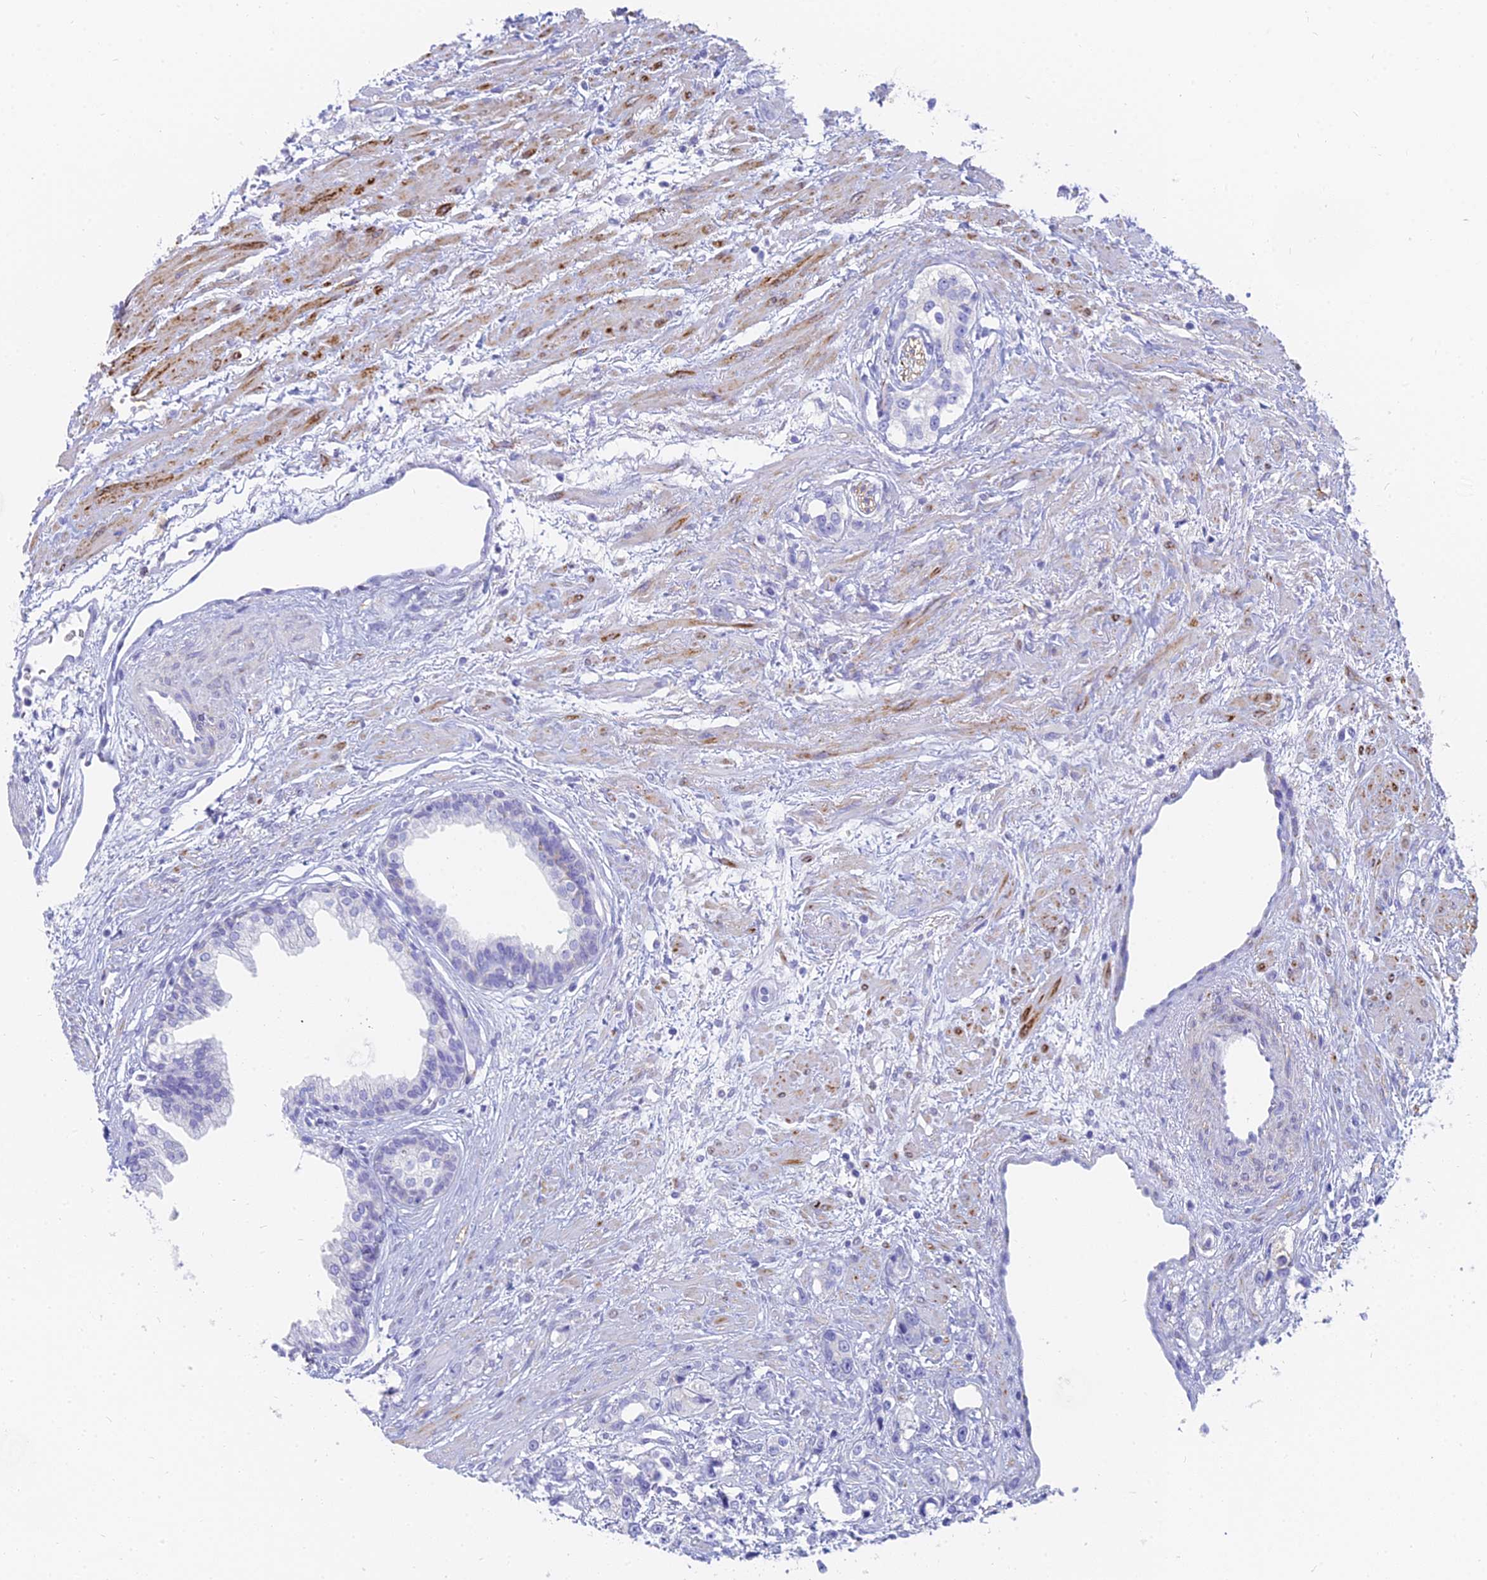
{"staining": {"intensity": "negative", "quantity": "none", "location": "none"}, "tissue": "prostate cancer", "cell_type": "Tumor cells", "image_type": "cancer", "snomed": [{"axis": "morphology", "description": "Adenocarcinoma, High grade"}, {"axis": "topography", "description": "Prostate"}], "caption": "There is no significant staining in tumor cells of adenocarcinoma (high-grade) (prostate).", "gene": "SLC36A2", "patient": {"sex": "male", "age": 63}}